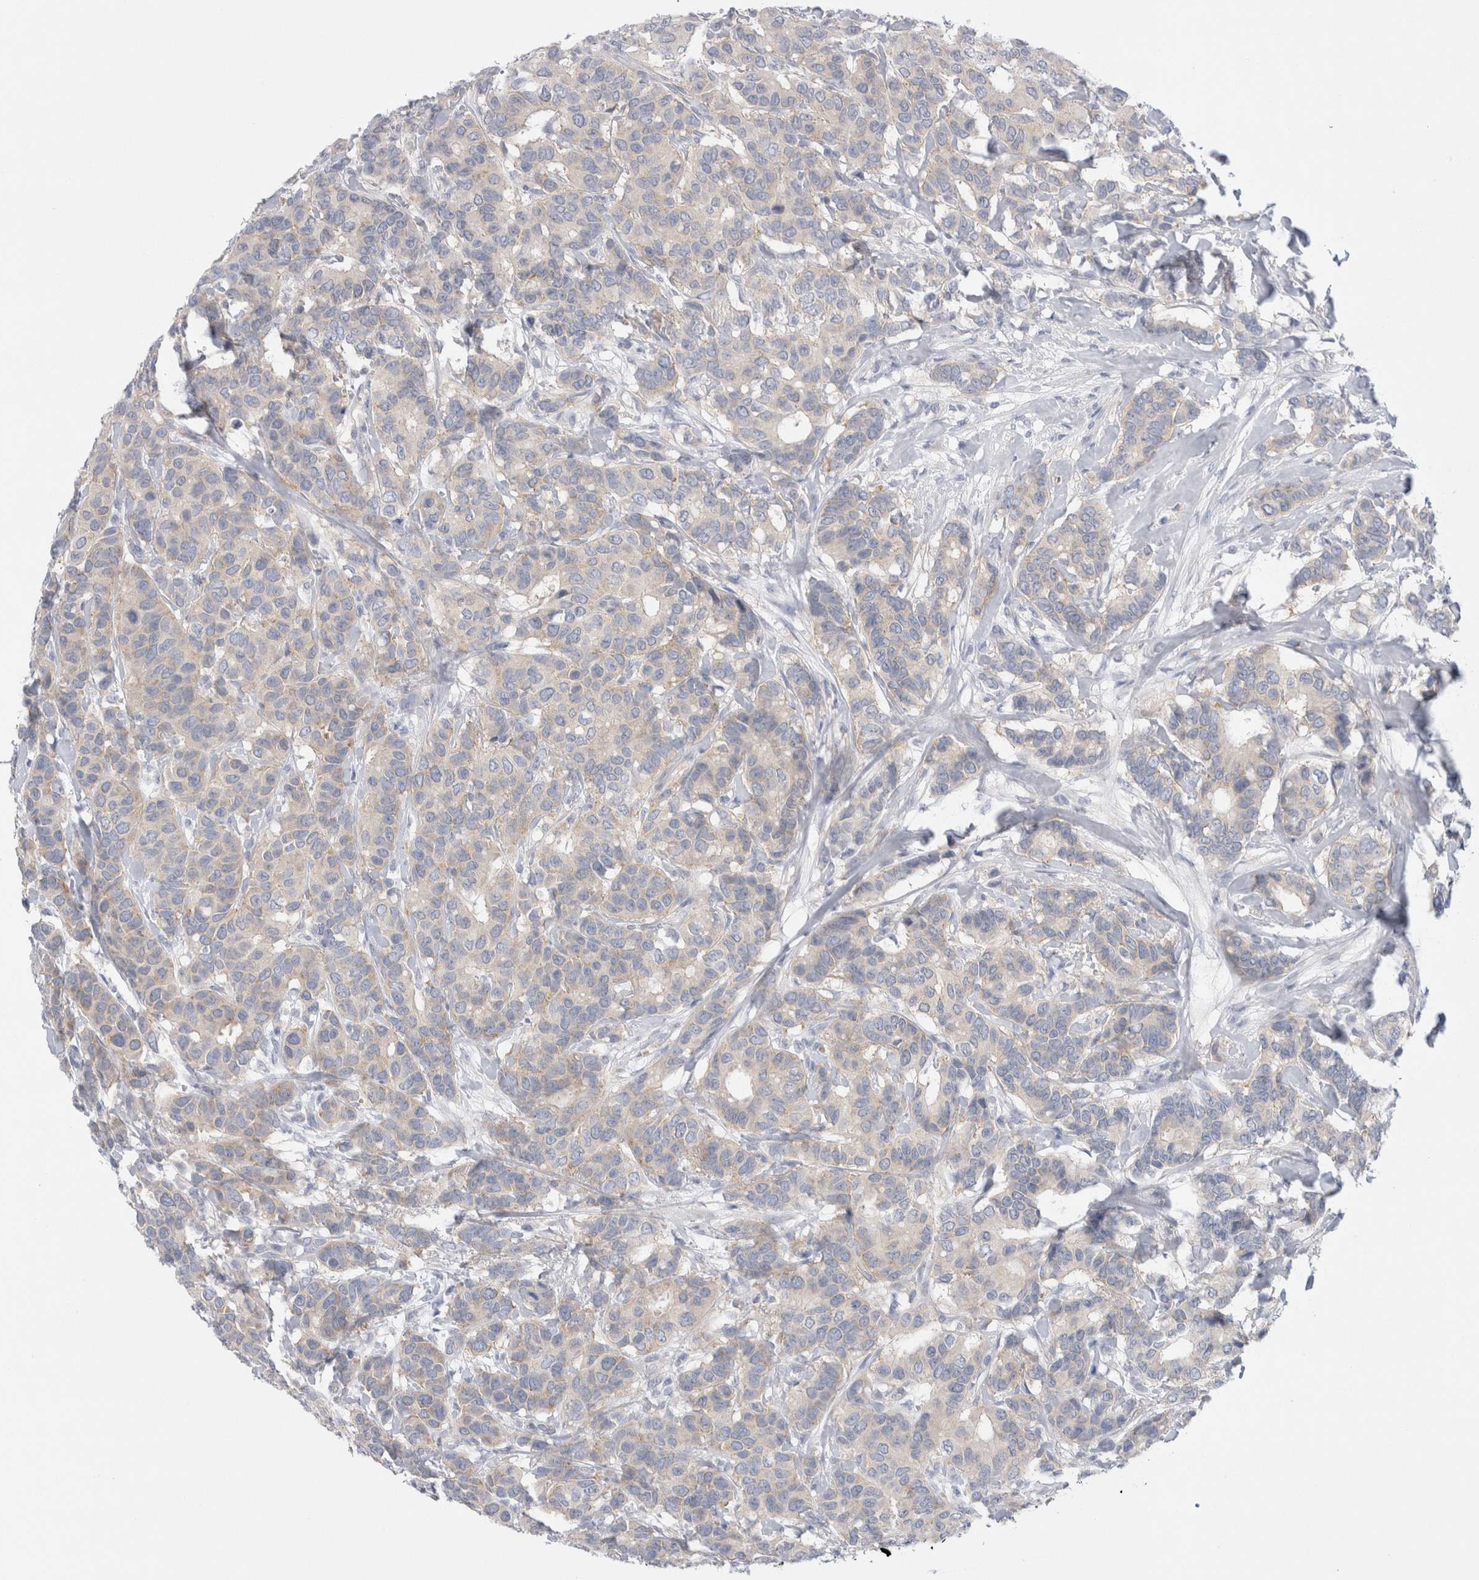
{"staining": {"intensity": "negative", "quantity": "none", "location": "none"}, "tissue": "breast cancer", "cell_type": "Tumor cells", "image_type": "cancer", "snomed": [{"axis": "morphology", "description": "Duct carcinoma"}, {"axis": "topography", "description": "Breast"}], "caption": "IHC photomicrograph of breast cancer stained for a protein (brown), which exhibits no expression in tumor cells.", "gene": "WIPF2", "patient": {"sex": "female", "age": 87}}